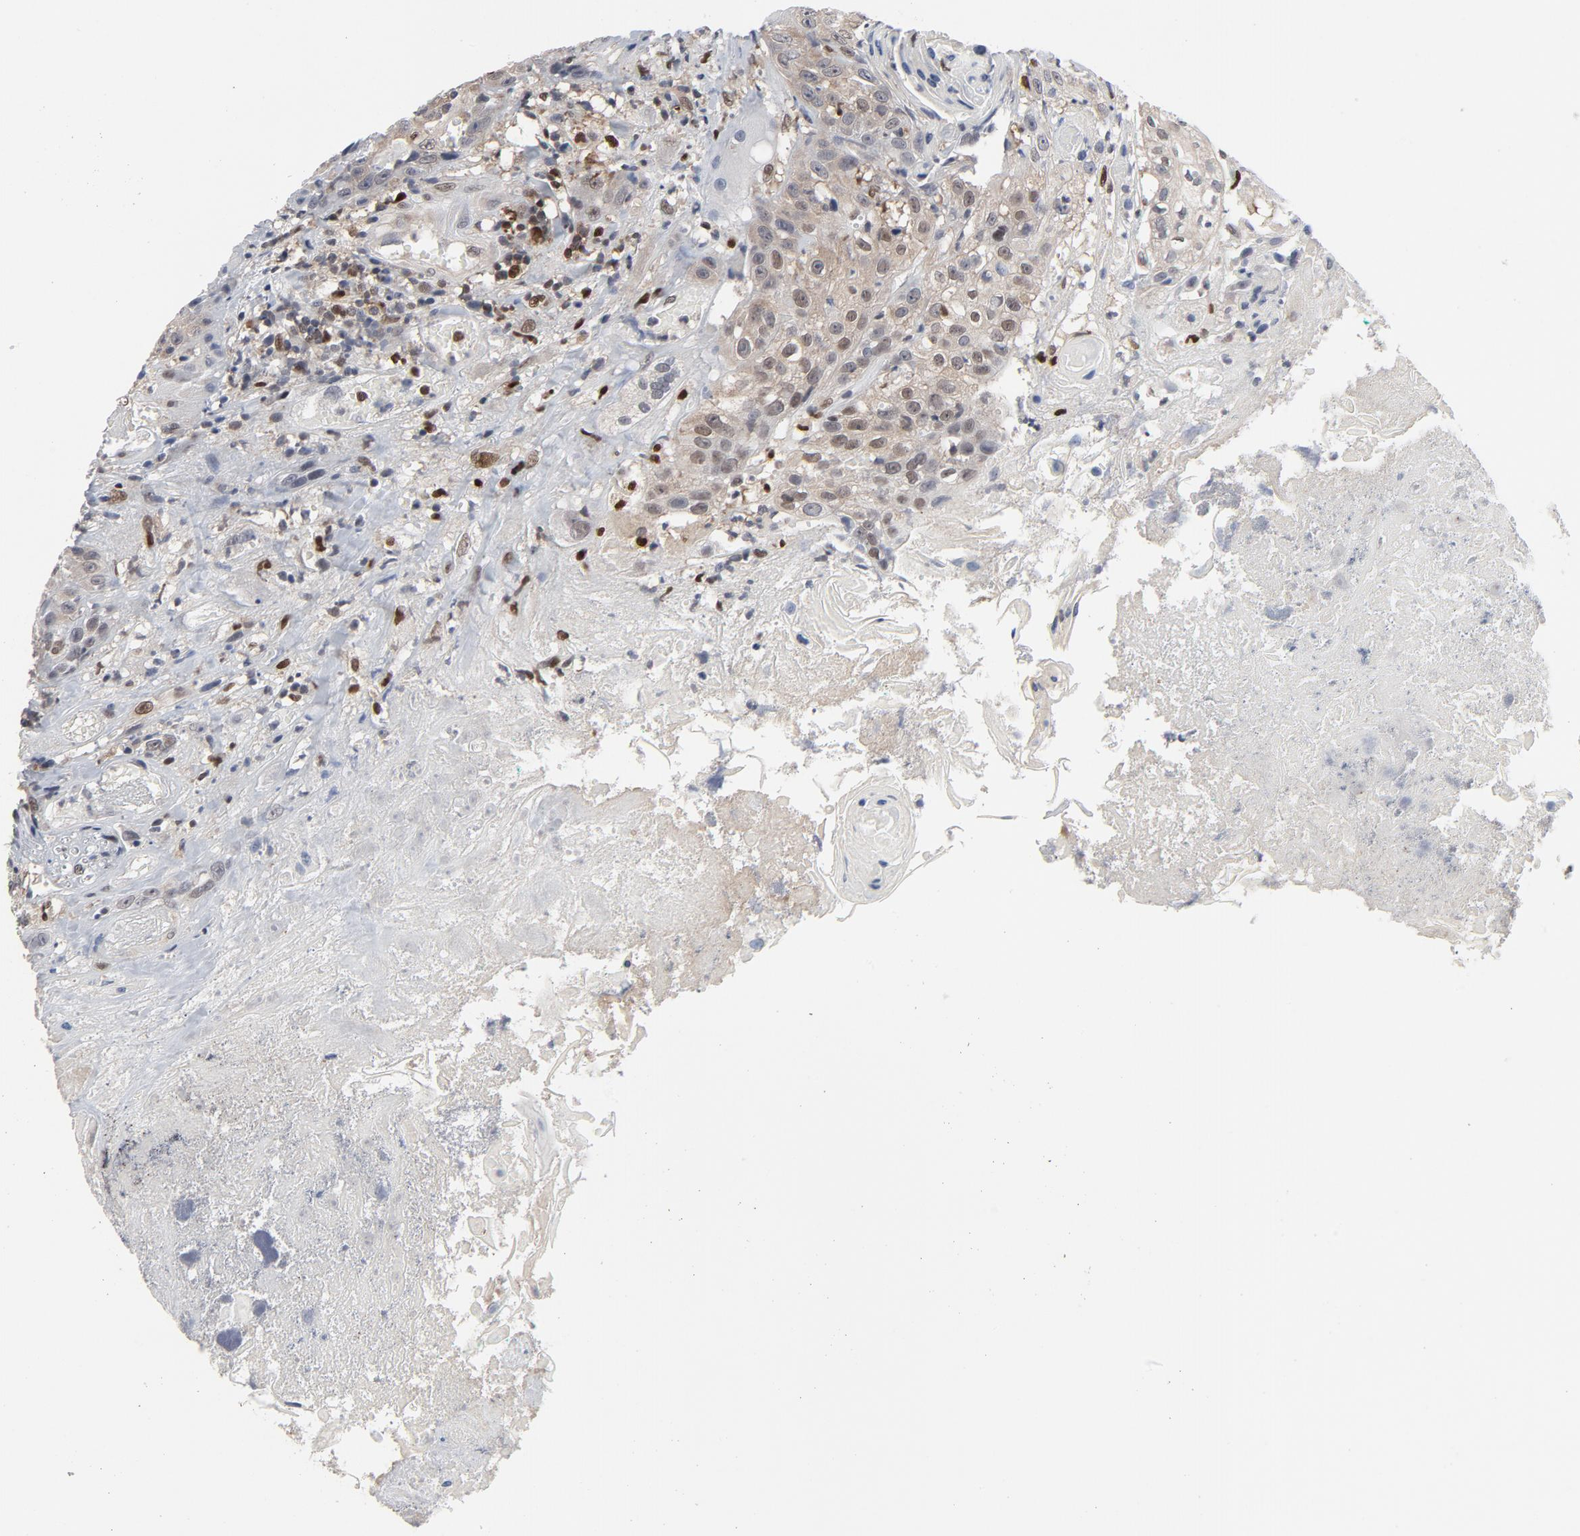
{"staining": {"intensity": "weak", "quantity": "<25%", "location": "cytoplasmic/membranous"}, "tissue": "head and neck cancer", "cell_type": "Tumor cells", "image_type": "cancer", "snomed": [{"axis": "morphology", "description": "Squamous cell carcinoma, NOS"}, {"axis": "topography", "description": "Head-Neck"}], "caption": "Tumor cells show no significant positivity in head and neck cancer (squamous cell carcinoma).", "gene": "NFKB1", "patient": {"sex": "female", "age": 84}}